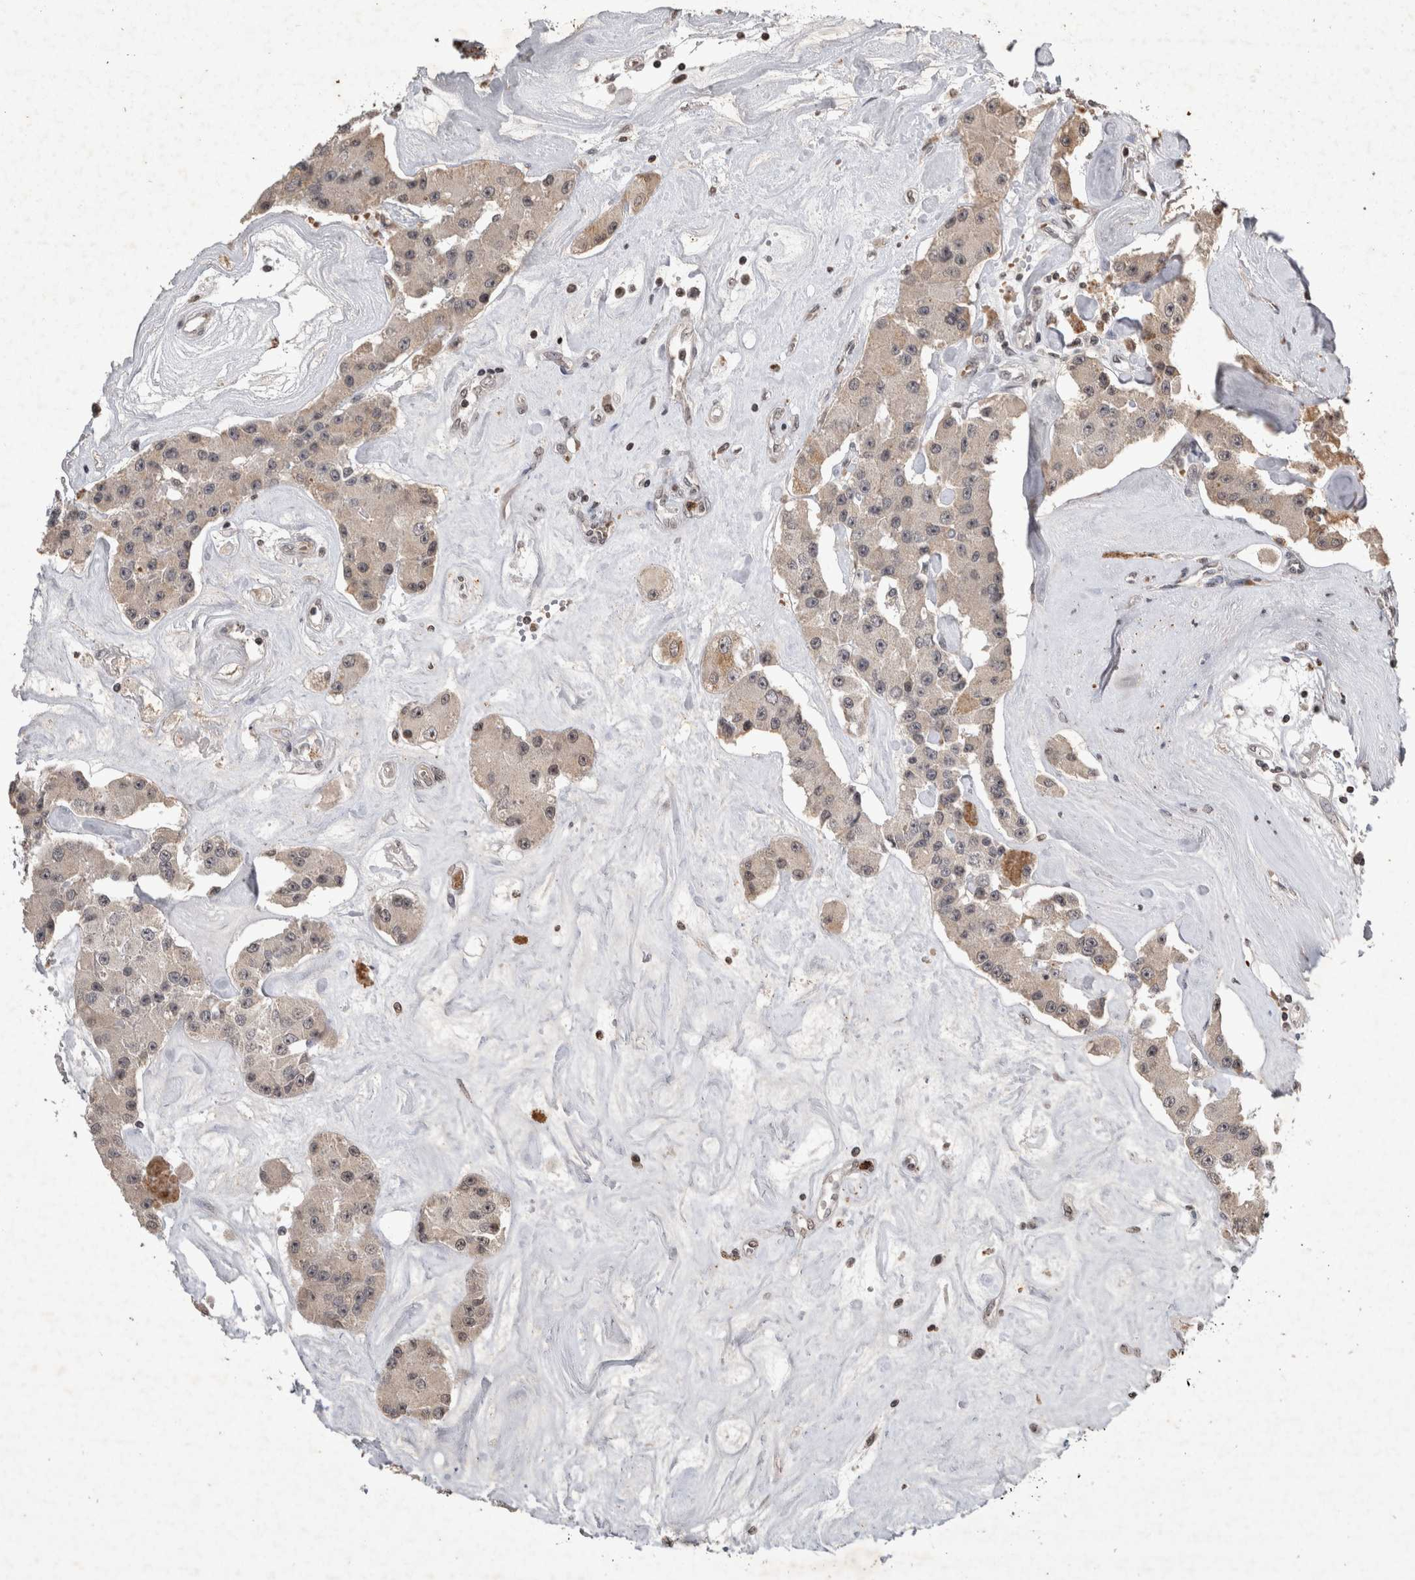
{"staining": {"intensity": "weak", "quantity": "<25%", "location": "cytoplasmic/membranous,nuclear"}, "tissue": "carcinoid", "cell_type": "Tumor cells", "image_type": "cancer", "snomed": [{"axis": "morphology", "description": "Carcinoid, malignant, NOS"}, {"axis": "topography", "description": "Pancreas"}], "caption": "Immunohistochemistry micrograph of neoplastic tissue: human carcinoid stained with DAB (3,3'-diaminobenzidine) reveals no significant protein expression in tumor cells.", "gene": "HRK", "patient": {"sex": "male", "age": 41}}